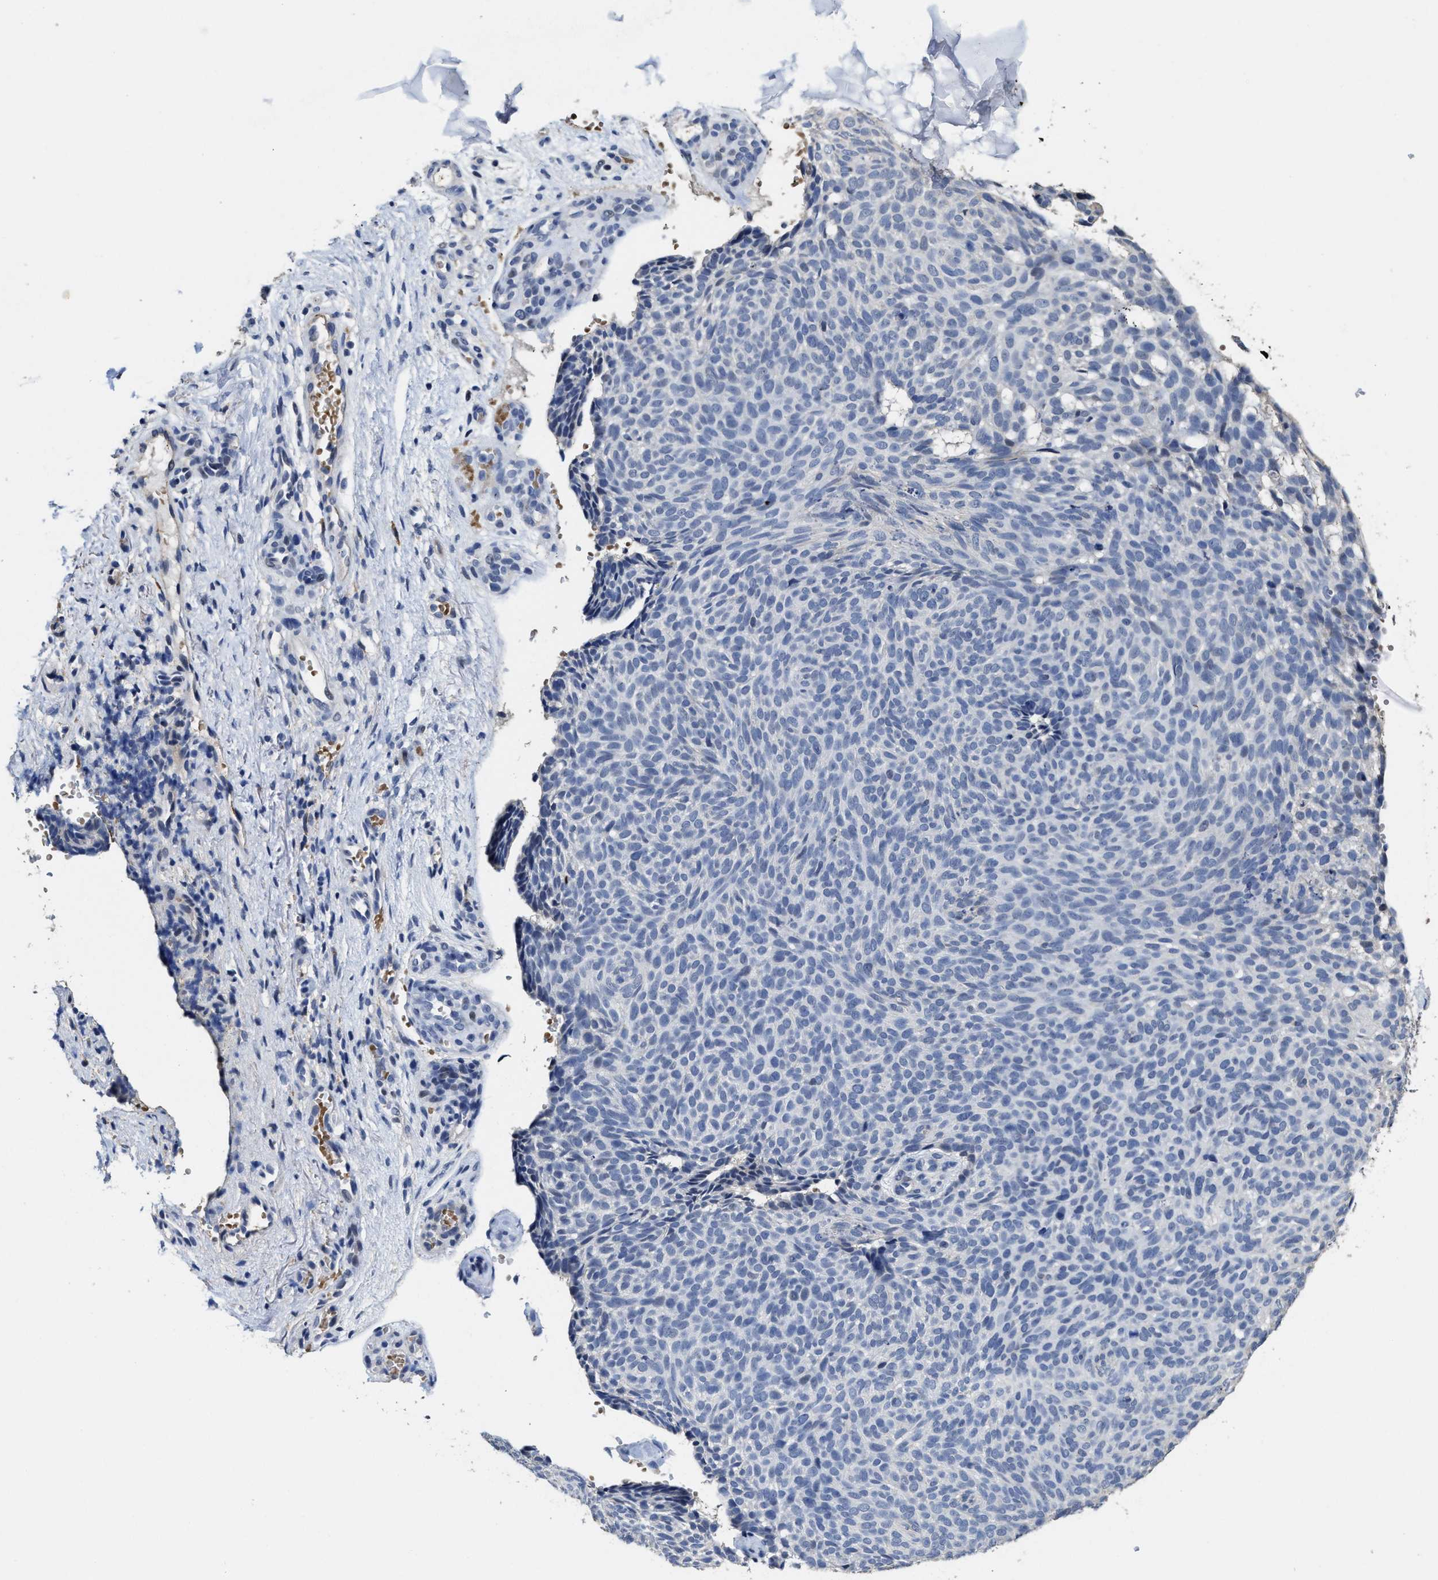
{"staining": {"intensity": "negative", "quantity": "none", "location": "none"}, "tissue": "skin cancer", "cell_type": "Tumor cells", "image_type": "cancer", "snomed": [{"axis": "morphology", "description": "Basal cell carcinoma"}, {"axis": "topography", "description": "Skin"}], "caption": "Immunohistochemical staining of human basal cell carcinoma (skin) shows no significant positivity in tumor cells.", "gene": "ZFAT", "patient": {"sex": "male", "age": 61}}